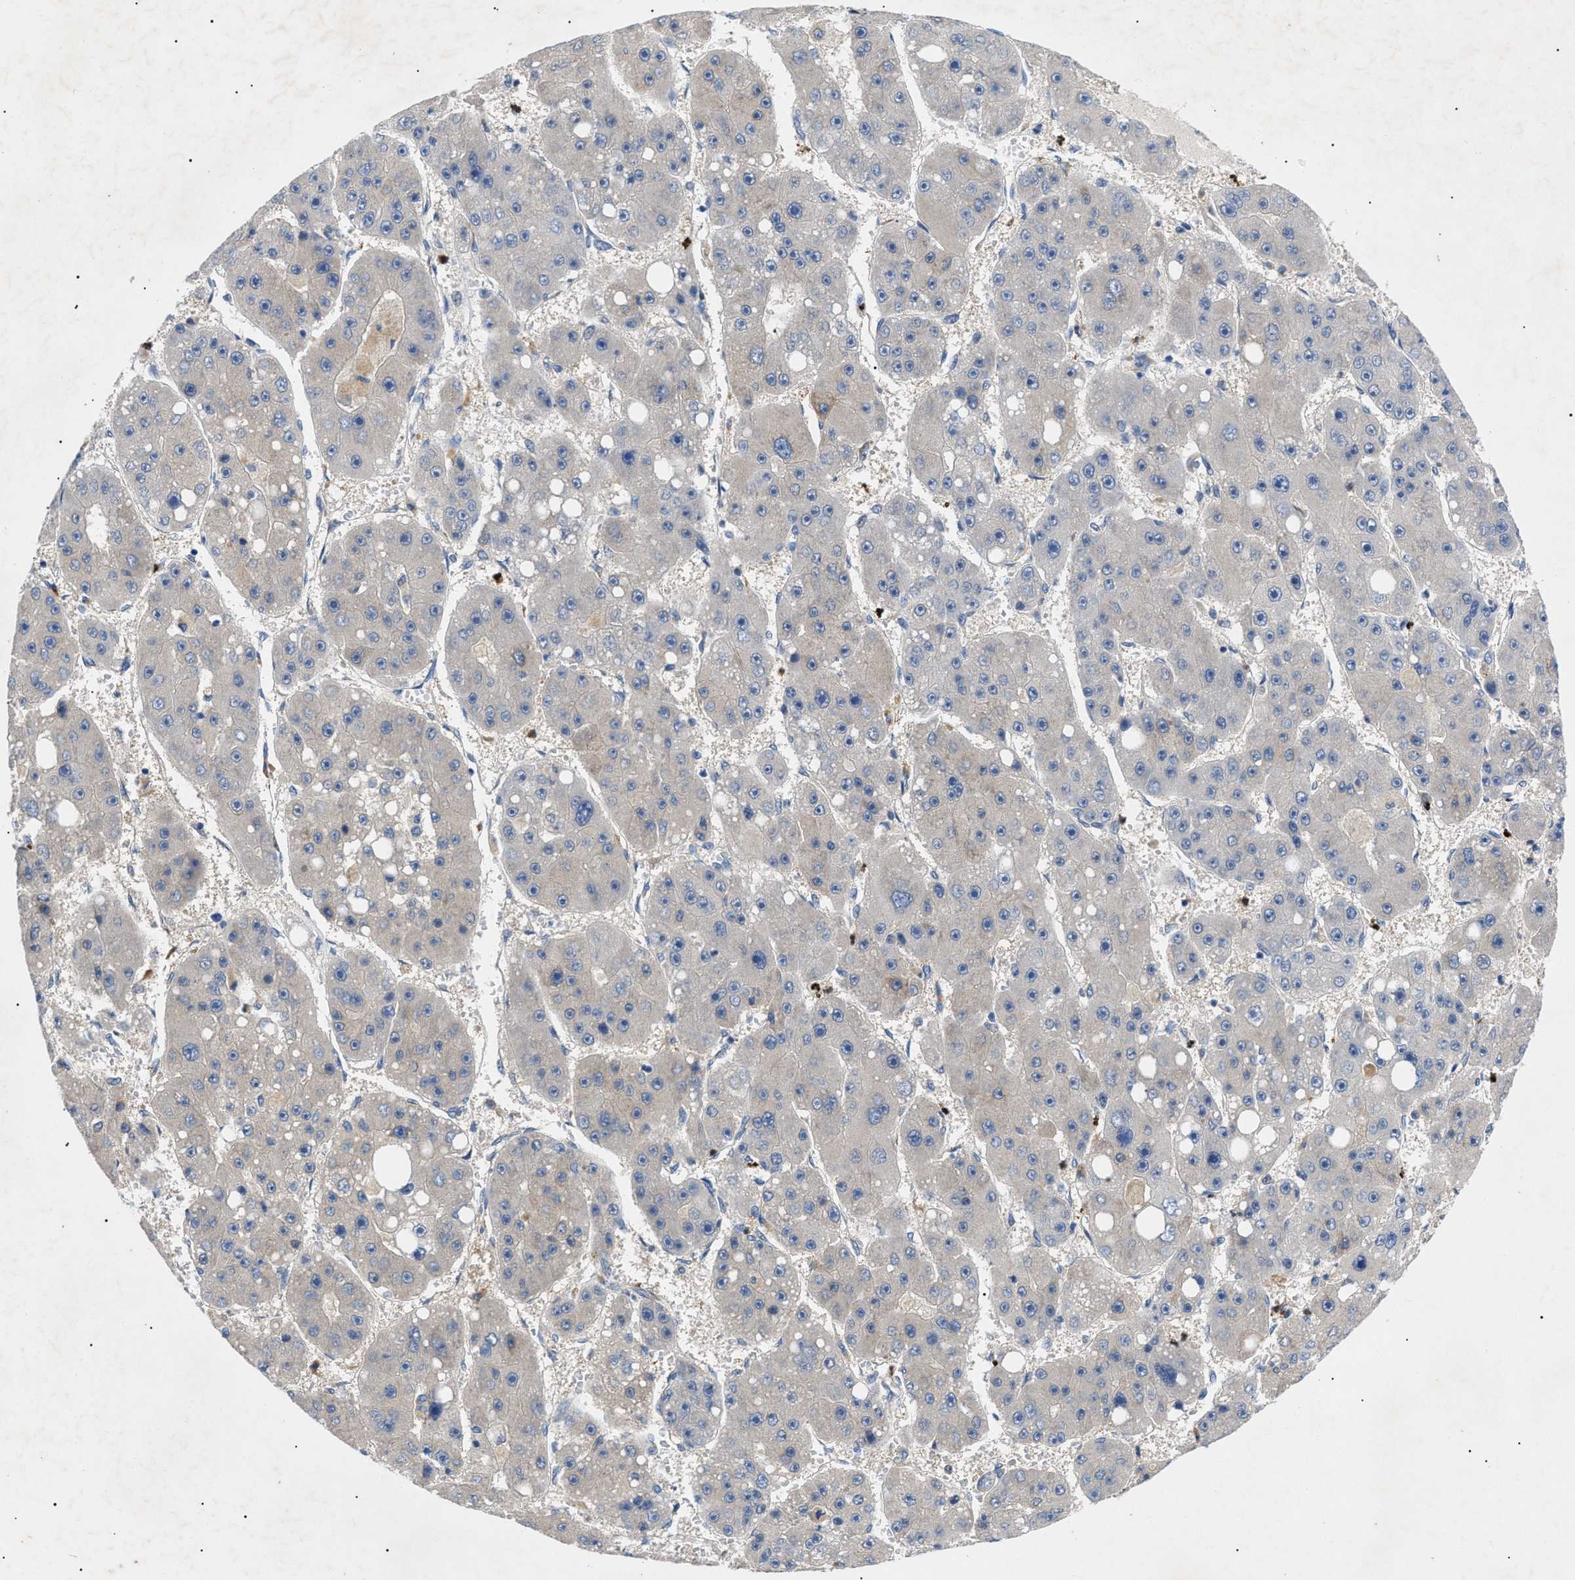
{"staining": {"intensity": "weak", "quantity": "25%-75%", "location": "cytoplasmic/membranous"}, "tissue": "liver cancer", "cell_type": "Tumor cells", "image_type": "cancer", "snomed": [{"axis": "morphology", "description": "Carcinoma, Hepatocellular, NOS"}, {"axis": "topography", "description": "Liver"}], "caption": "Tumor cells show weak cytoplasmic/membranous expression in approximately 25%-75% of cells in liver cancer.", "gene": "RIPK1", "patient": {"sex": "female", "age": 61}}